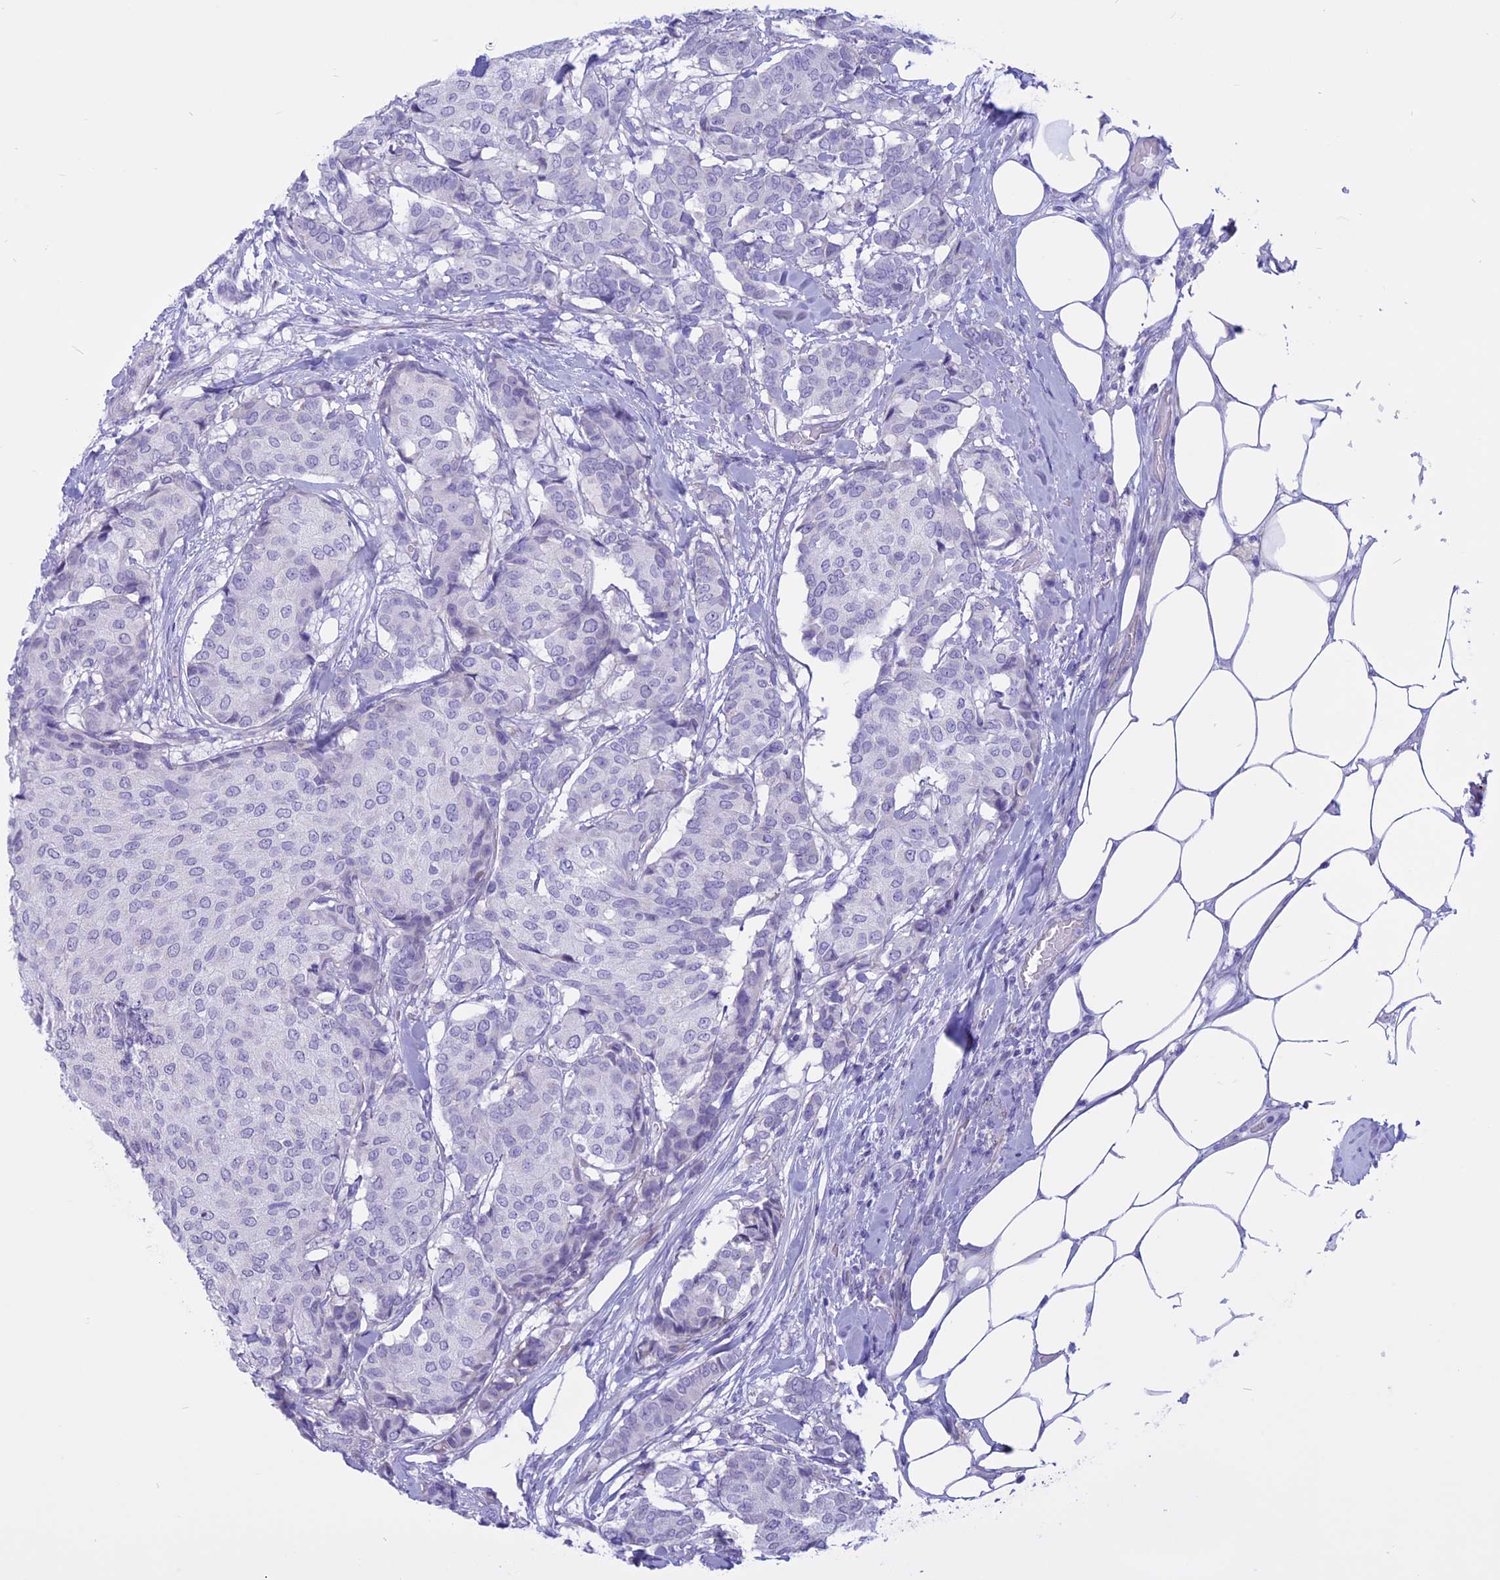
{"staining": {"intensity": "negative", "quantity": "none", "location": "none"}, "tissue": "breast cancer", "cell_type": "Tumor cells", "image_type": "cancer", "snomed": [{"axis": "morphology", "description": "Duct carcinoma"}, {"axis": "topography", "description": "Breast"}], "caption": "This is an immunohistochemistry (IHC) histopathology image of human breast cancer (invasive ductal carcinoma). There is no expression in tumor cells.", "gene": "SPHKAP", "patient": {"sex": "female", "age": 75}}